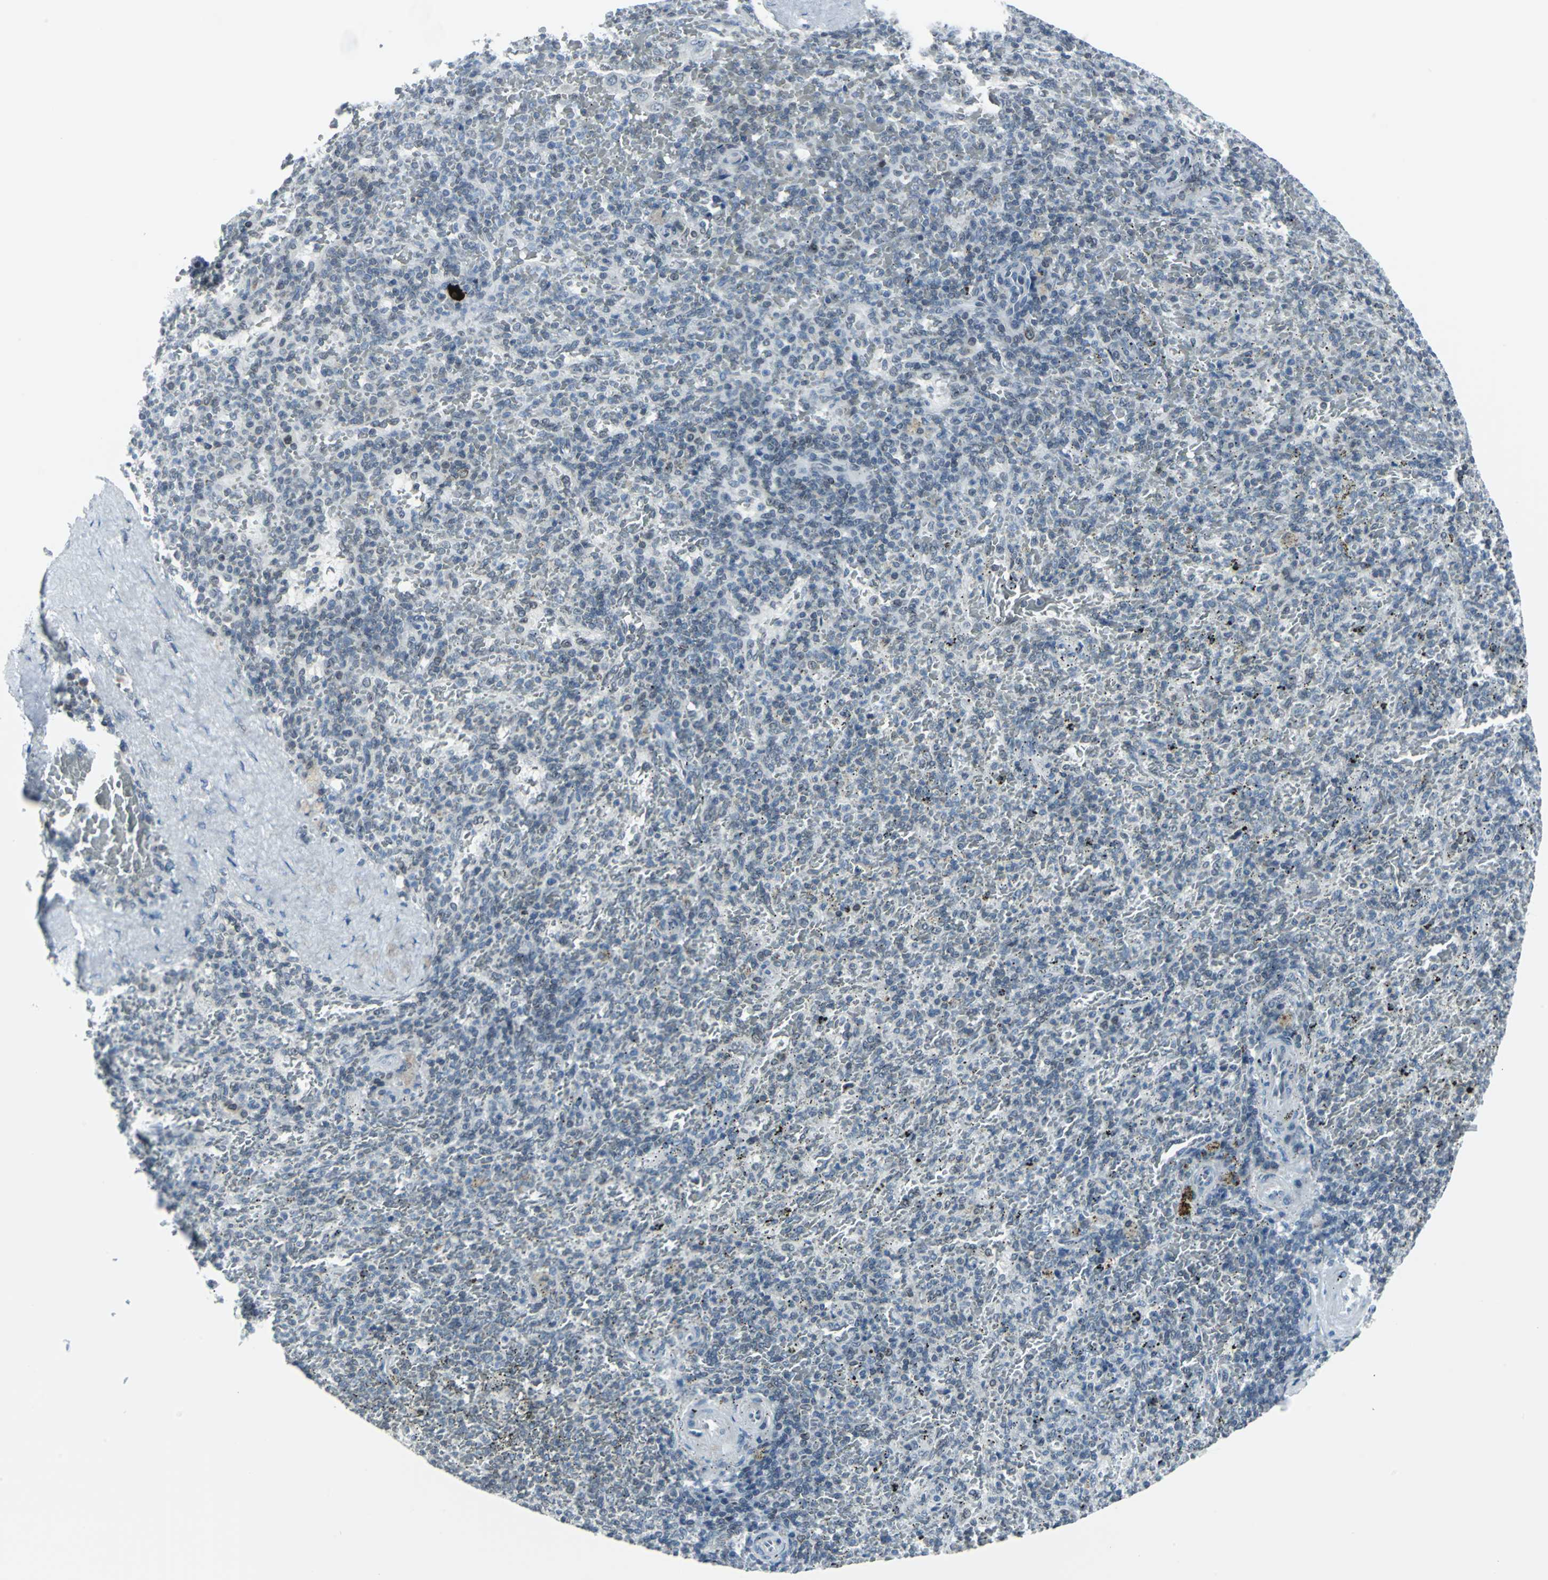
{"staining": {"intensity": "weak", "quantity": "<25%", "location": "cytoplasmic/membranous,nuclear"}, "tissue": "spleen", "cell_type": "Cells in red pulp", "image_type": "normal", "snomed": [{"axis": "morphology", "description": "Normal tissue, NOS"}, {"axis": "topography", "description": "Spleen"}], "caption": "A histopathology image of spleen stained for a protein exhibits no brown staining in cells in red pulp. (DAB IHC visualized using brightfield microscopy, high magnification).", "gene": "SNUPN", "patient": {"sex": "female", "age": 43}}